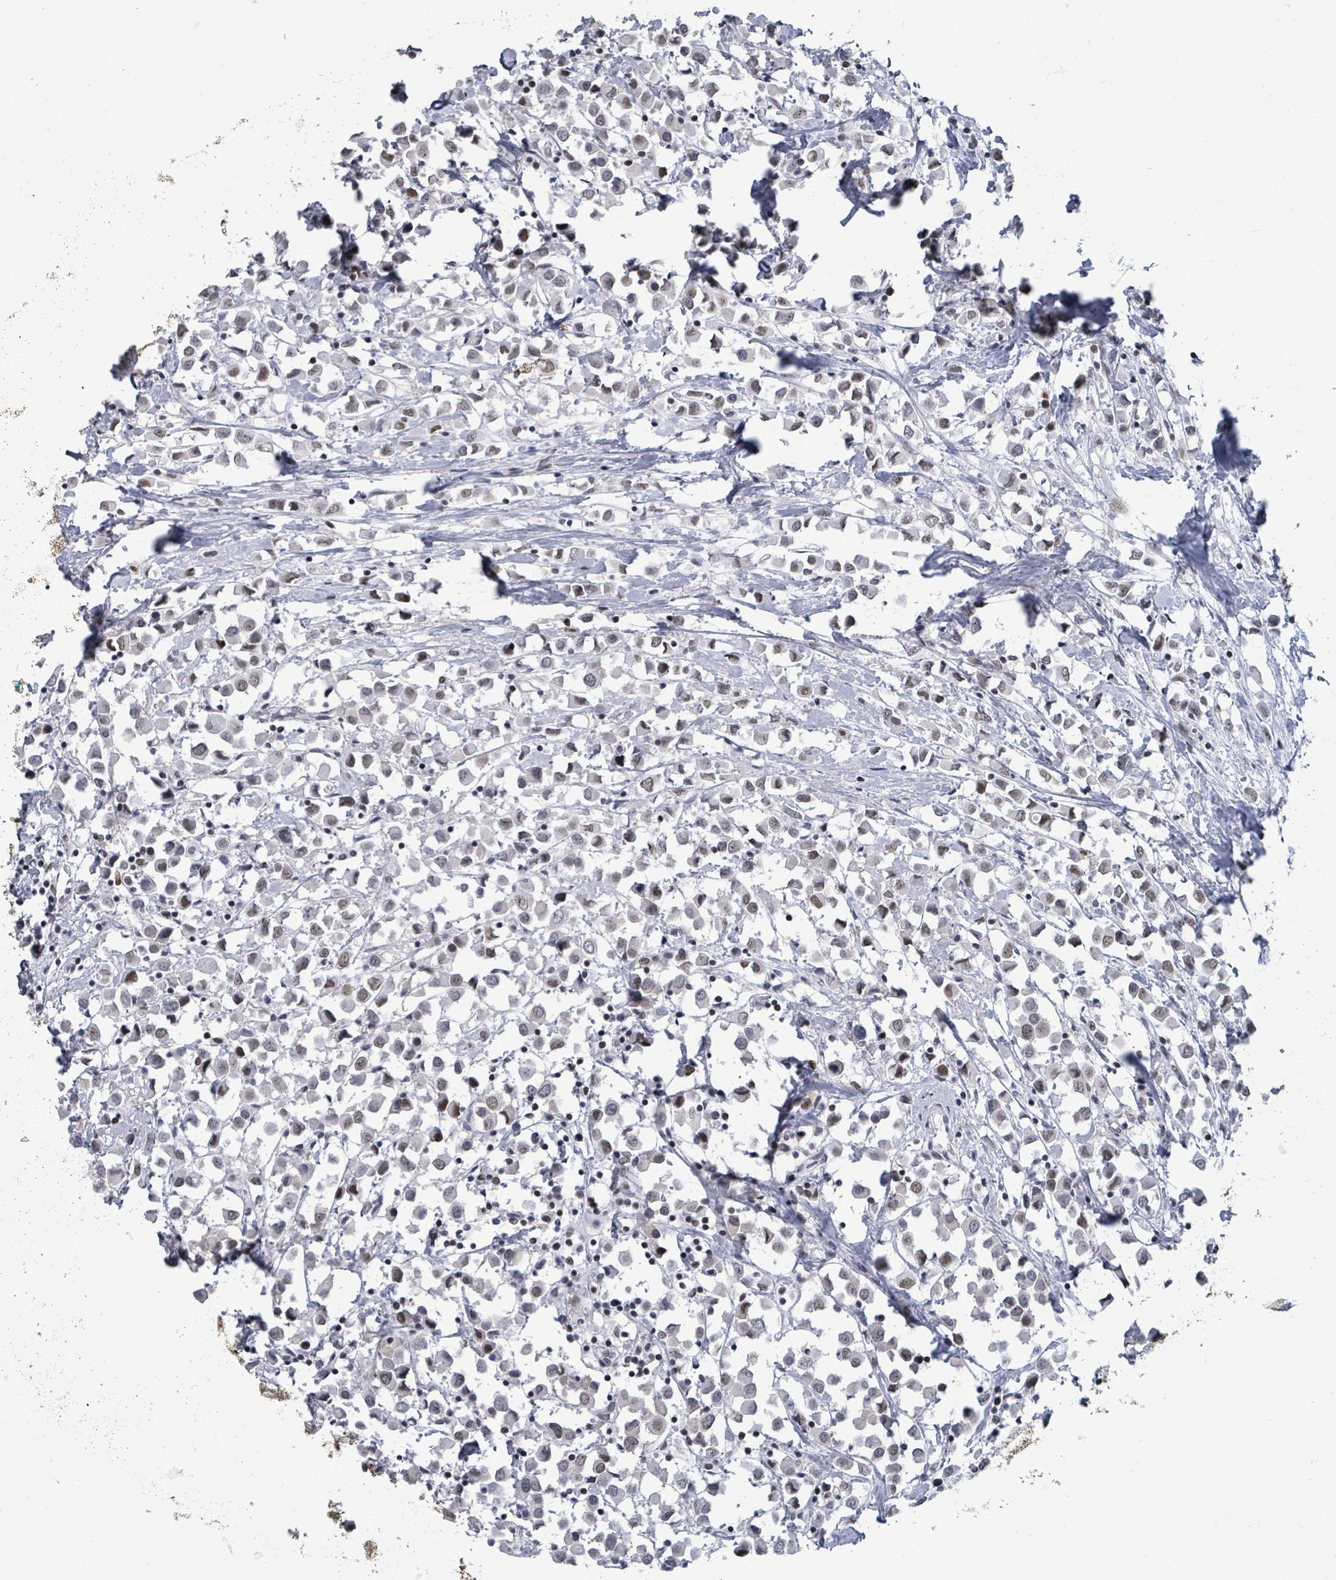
{"staining": {"intensity": "weak", "quantity": "25%-75%", "location": "nuclear"}, "tissue": "breast cancer", "cell_type": "Tumor cells", "image_type": "cancer", "snomed": [{"axis": "morphology", "description": "Duct carcinoma"}, {"axis": "topography", "description": "Breast"}], "caption": "Tumor cells show low levels of weak nuclear positivity in approximately 25%-75% of cells in breast cancer. (DAB (3,3'-diaminobenzidine) IHC with brightfield microscopy, high magnification).", "gene": "ERCC5", "patient": {"sex": "female", "age": 61}}